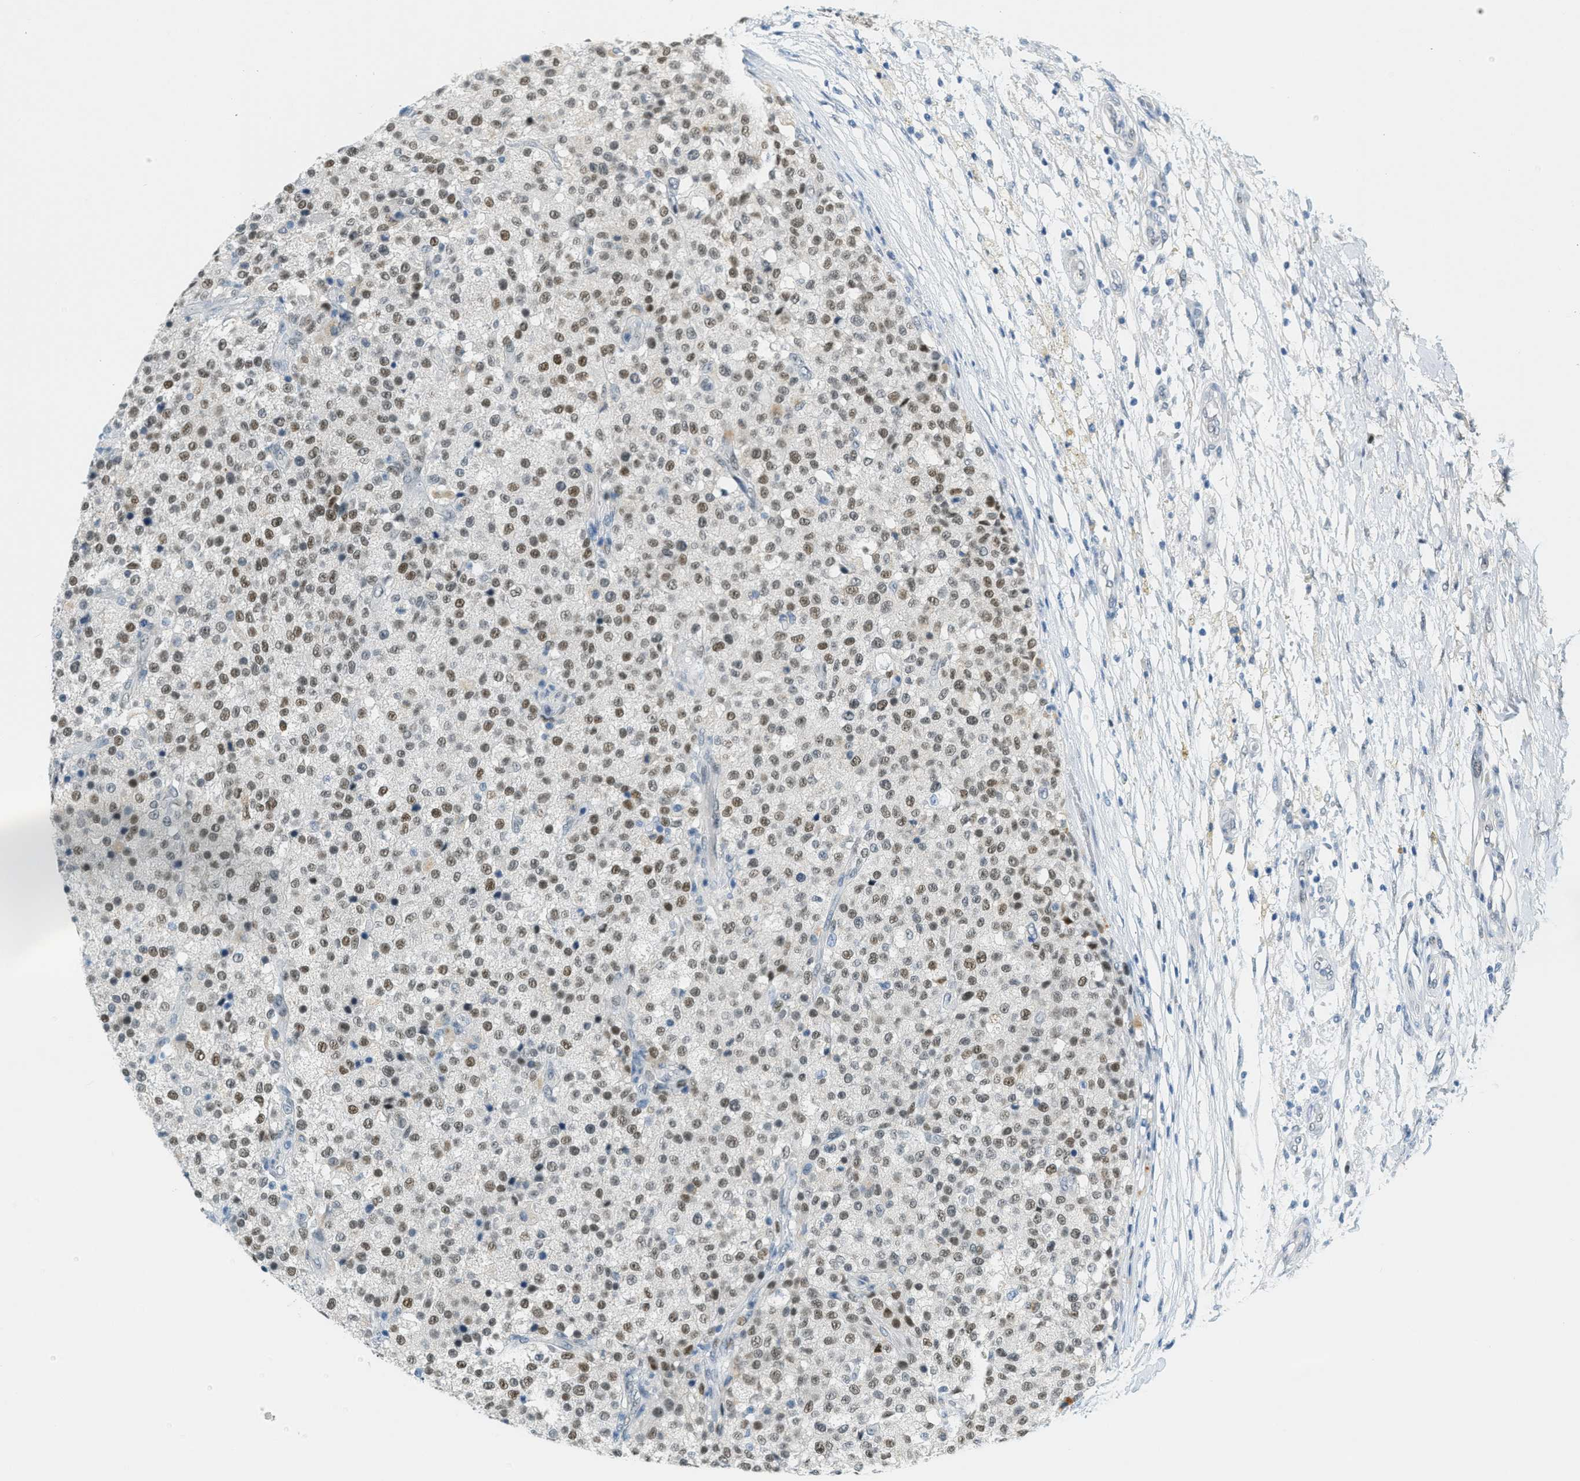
{"staining": {"intensity": "moderate", "quantity": ">75%", "location": "nuclear"}, "tissue": "testis cancer", "cell_type": "Tumor cells", "image_type": "cancer", "snomed": [{"axis": "morphology", "description": "Seminoma, NOS"}, {"axis": "topography", "description": "Testis"}], "caption": "High-magnification brightfield microscopy of seminoma (testis) stained with DAB (3,3'-diaminobenzidine) (brown) and counterstained with hematoxylin (blue). tumor cells exhibit moderate nuclear staining is seen in approximately>75% of cells. The staining is performed using DAB (3,3'-diaminobenzidine) brown chromogen to label protein expression. The nuclei are counter-stained blue using hematoxylin.", "gene": "TCF3", "patient": {"sex": "male", "age": 59}}